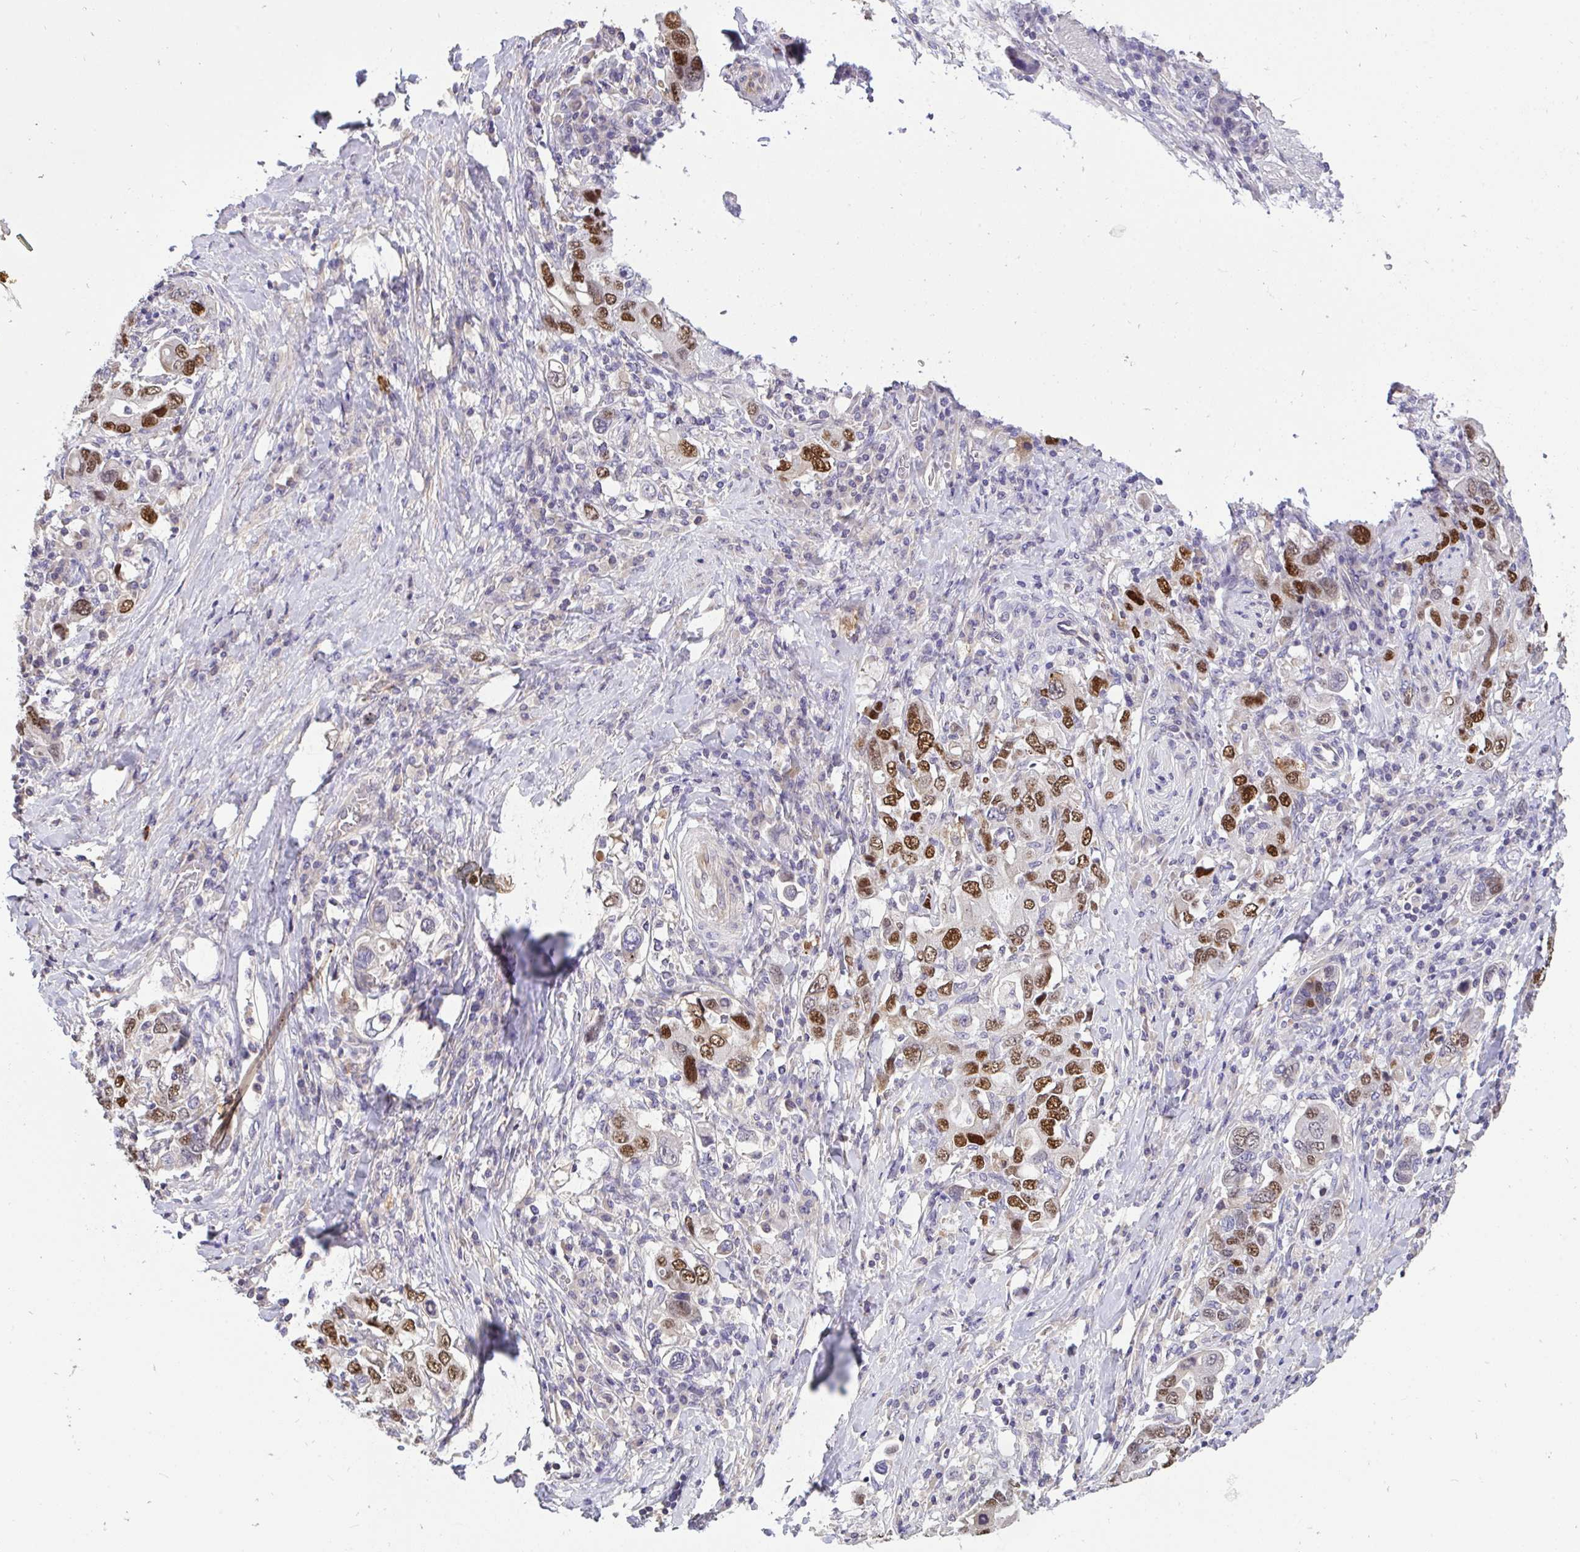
{"staining": {"intensity": "strong", "quantity": "25%-75%", "location": "nuclear"}, "tissue": "stomach cancer", "cell_type": "Tumor cells", "image_type": "cancer", "snomed": [{"axis": "morphology", "description": "Adenocarcinoma, NOS"}, {"axis": "topography", "description": "Stomach, upper"}, {"axis": "topography", "description": "Stomach"}], "caption": "Tumor cells exhibit strong nuclear positivity in about 25%-75% of cells in stomach adenocarcinoma. The protein of interest is stained brown, and the nuclei are stained in blue (DAB (3,3'-diaminobenzidine) IHC with brightfield microscopy, high magnification).", "gene": "C19orf54", "patient": {"sex": "male", "age": 62}}